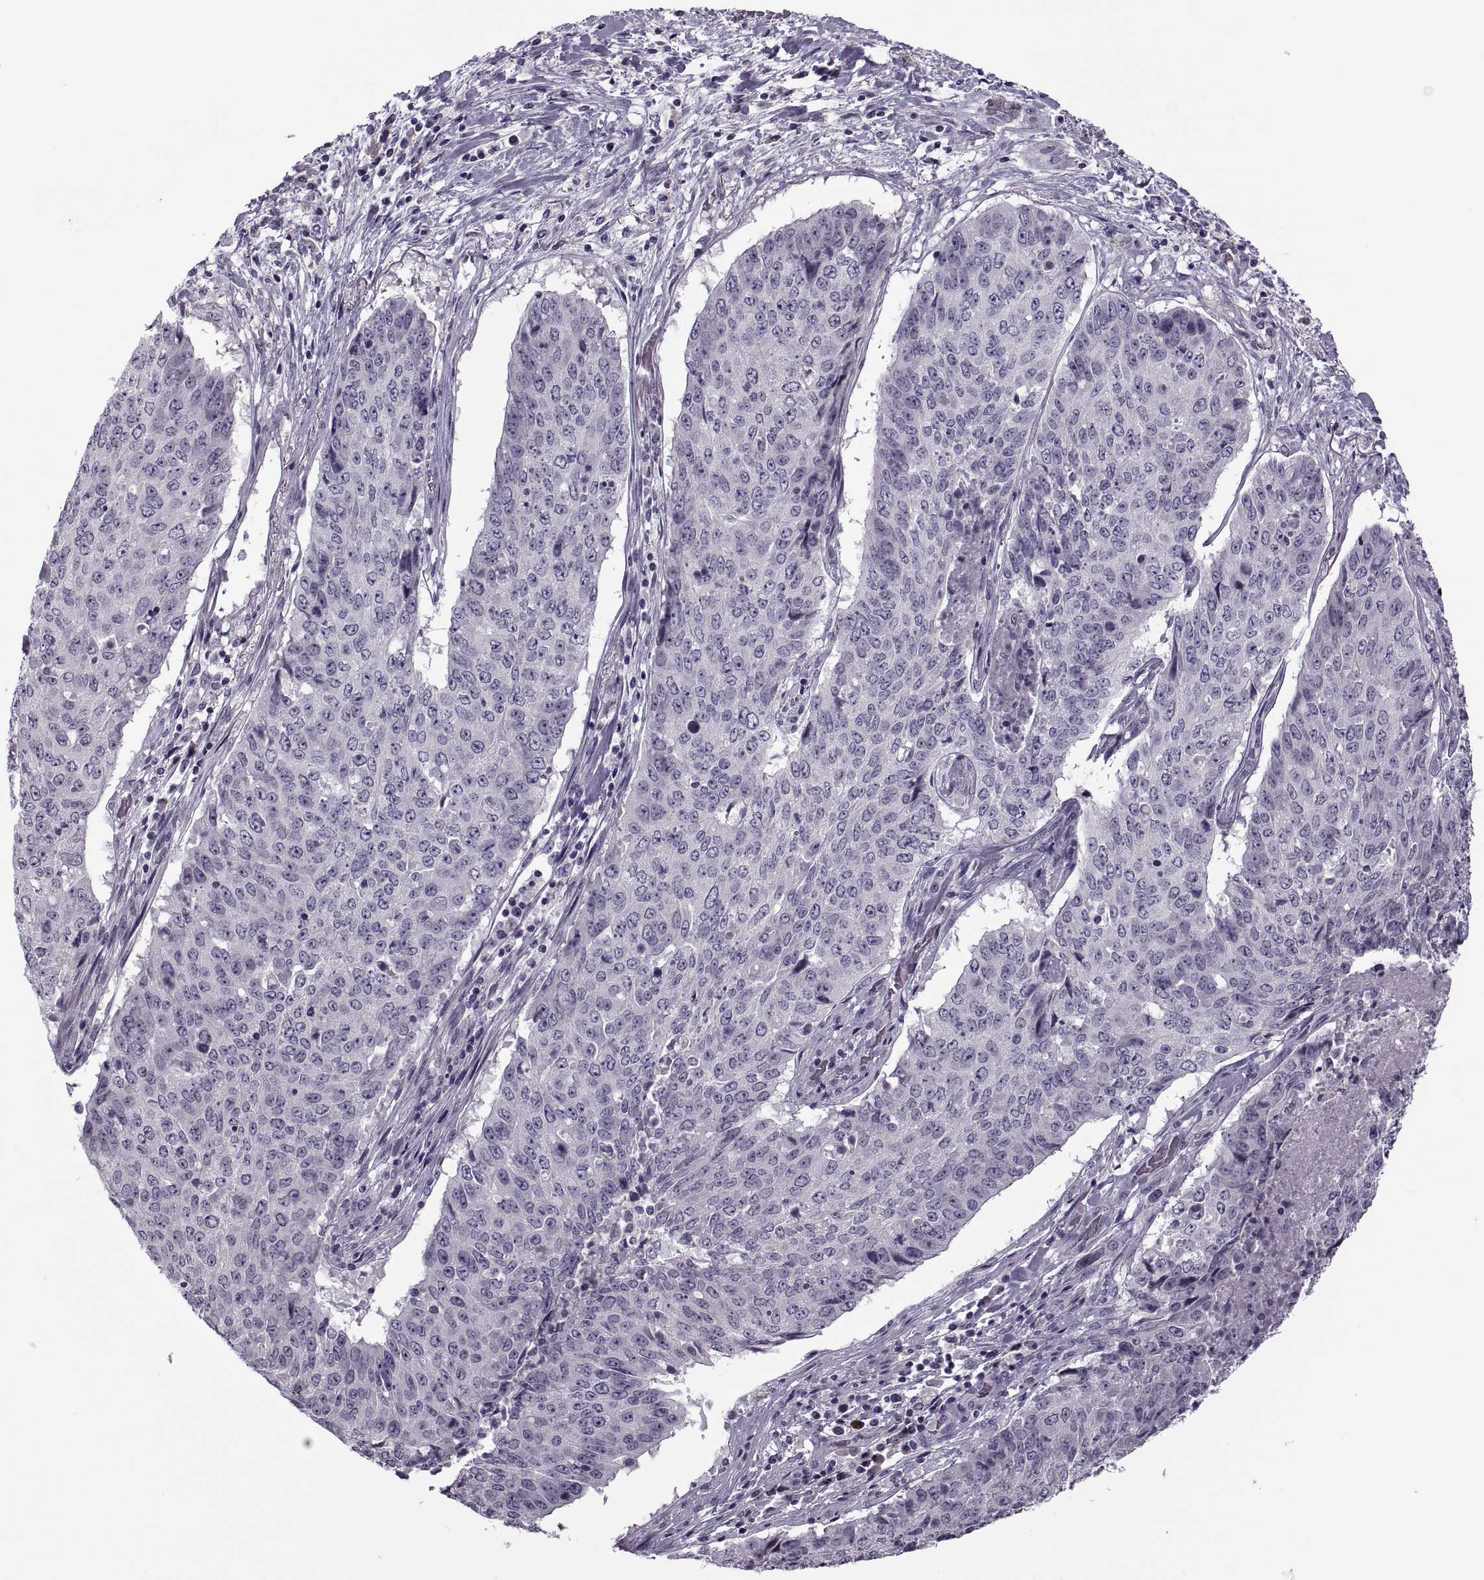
{"staining": {"intensity": "negative", "quantity": "none", "location": "none"}, "tissue": "lung cancer", "cell_type": "Tumor cells", "image_type": "cancer", "snomed": [{"axis": "morphology", "description": "Normal tissue, NOS"}, {"axis": "morphology", "description": "Squamous cell carcinoma, NOS"}, {"axis": "topography", "description": "Bronchus"}, {"axis": "topography", "description": "Lung"}], "caption": "This is an immunohistochemistry (IHC) histopathology image of human lung cancer (squamous cell carcinoma). There is no positivity in tumor cells.", "gene": "PRSS54", "patient": {"sex": "male", "age": 64}}